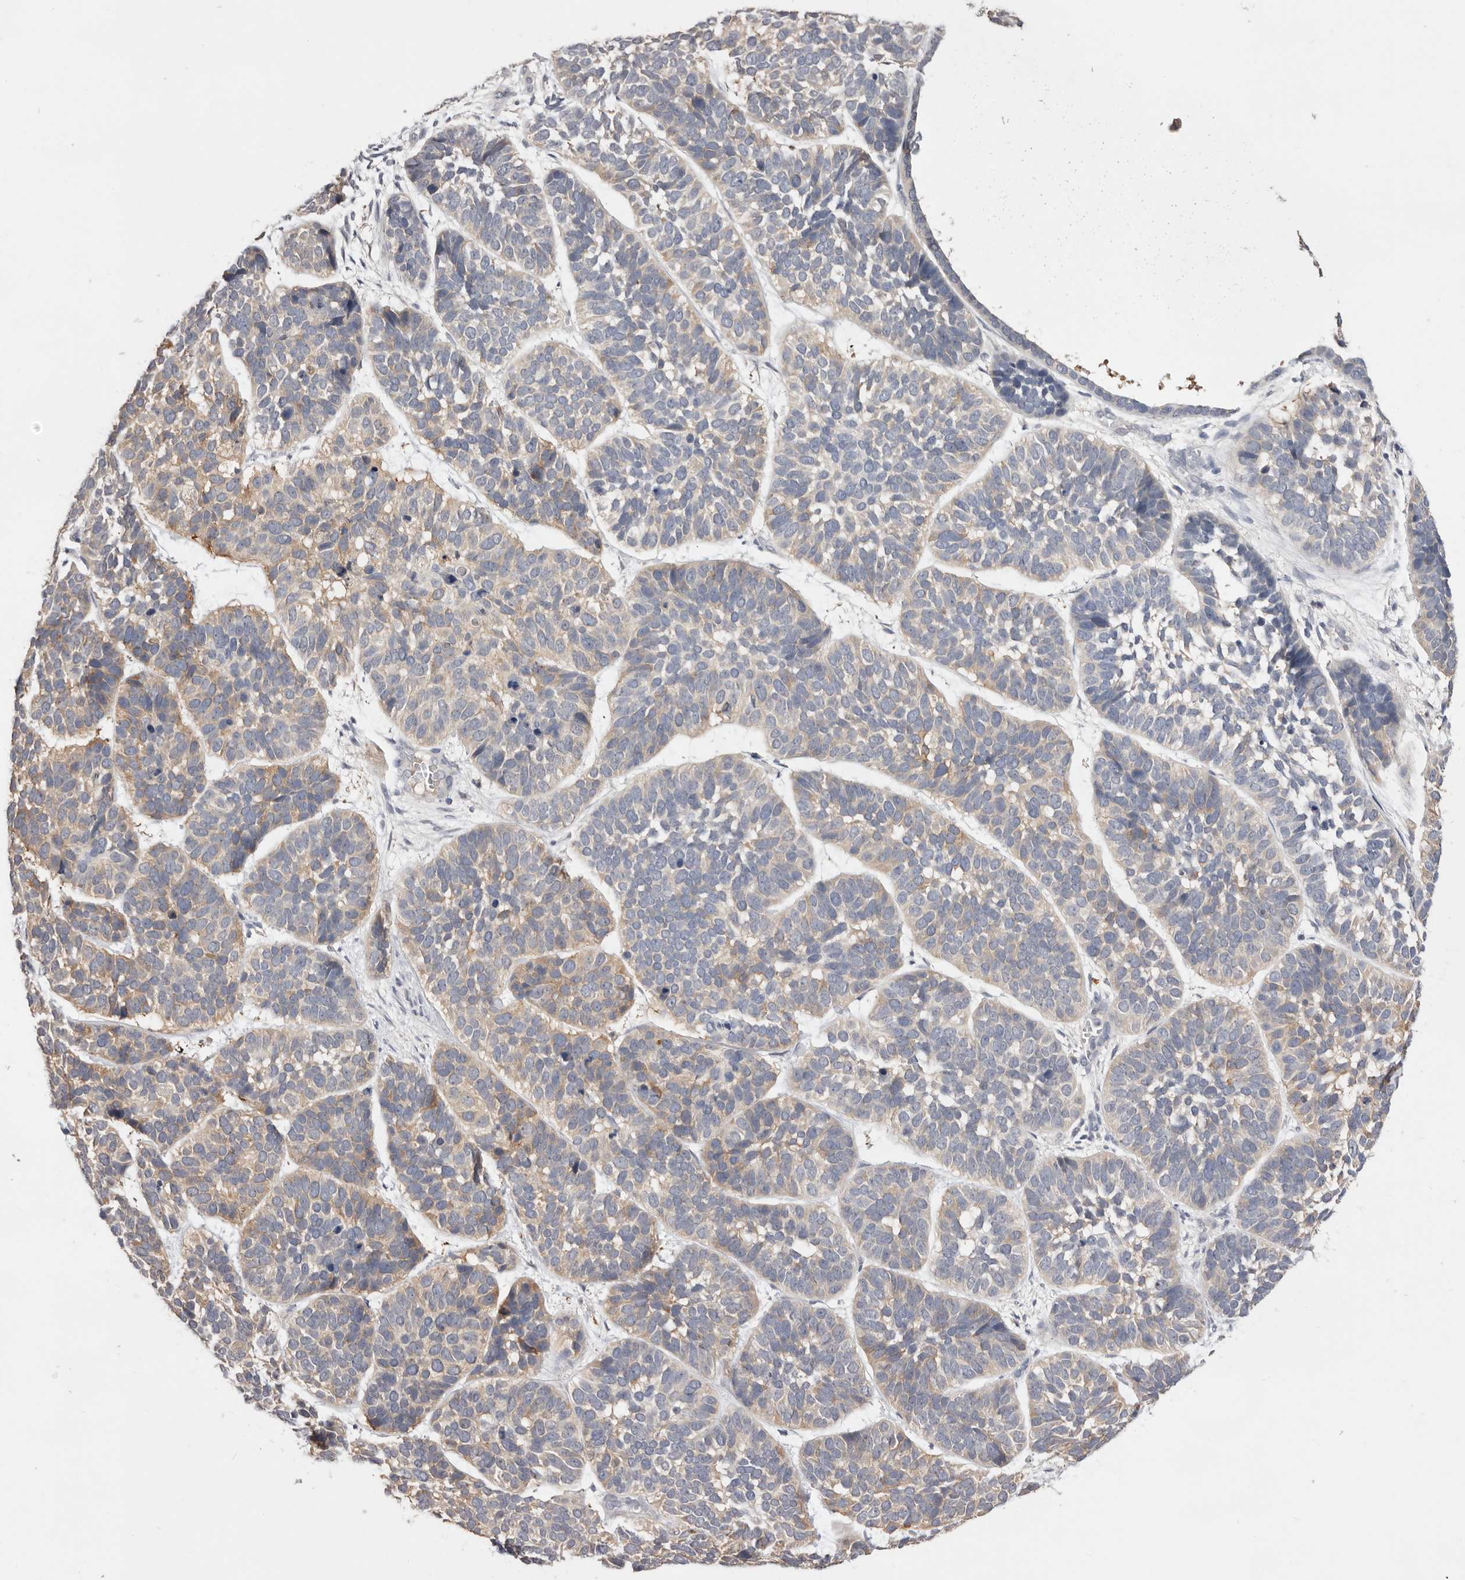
{"staining": {"intensity": "weak", "quantity": "25%-75%", "location": "cytoplasmic/membranous"}, "tissue": "skin cancer", "cell_type": "Tumor cells", "image_type": "cancer", "snomed": [{"axis": "morphology", "description": "Basal cell carcinoma"}, {"axis": "topography", "description": "Skin"}], "caption": "Immunohistochemistry of skin basal cell carcinoma displays low levels of weak cytoplasmic/membranous positivity in about 25%-75% of tumor cells.", "gene": "DOP1A", "patient": {"sex": "male", "age": 62}}